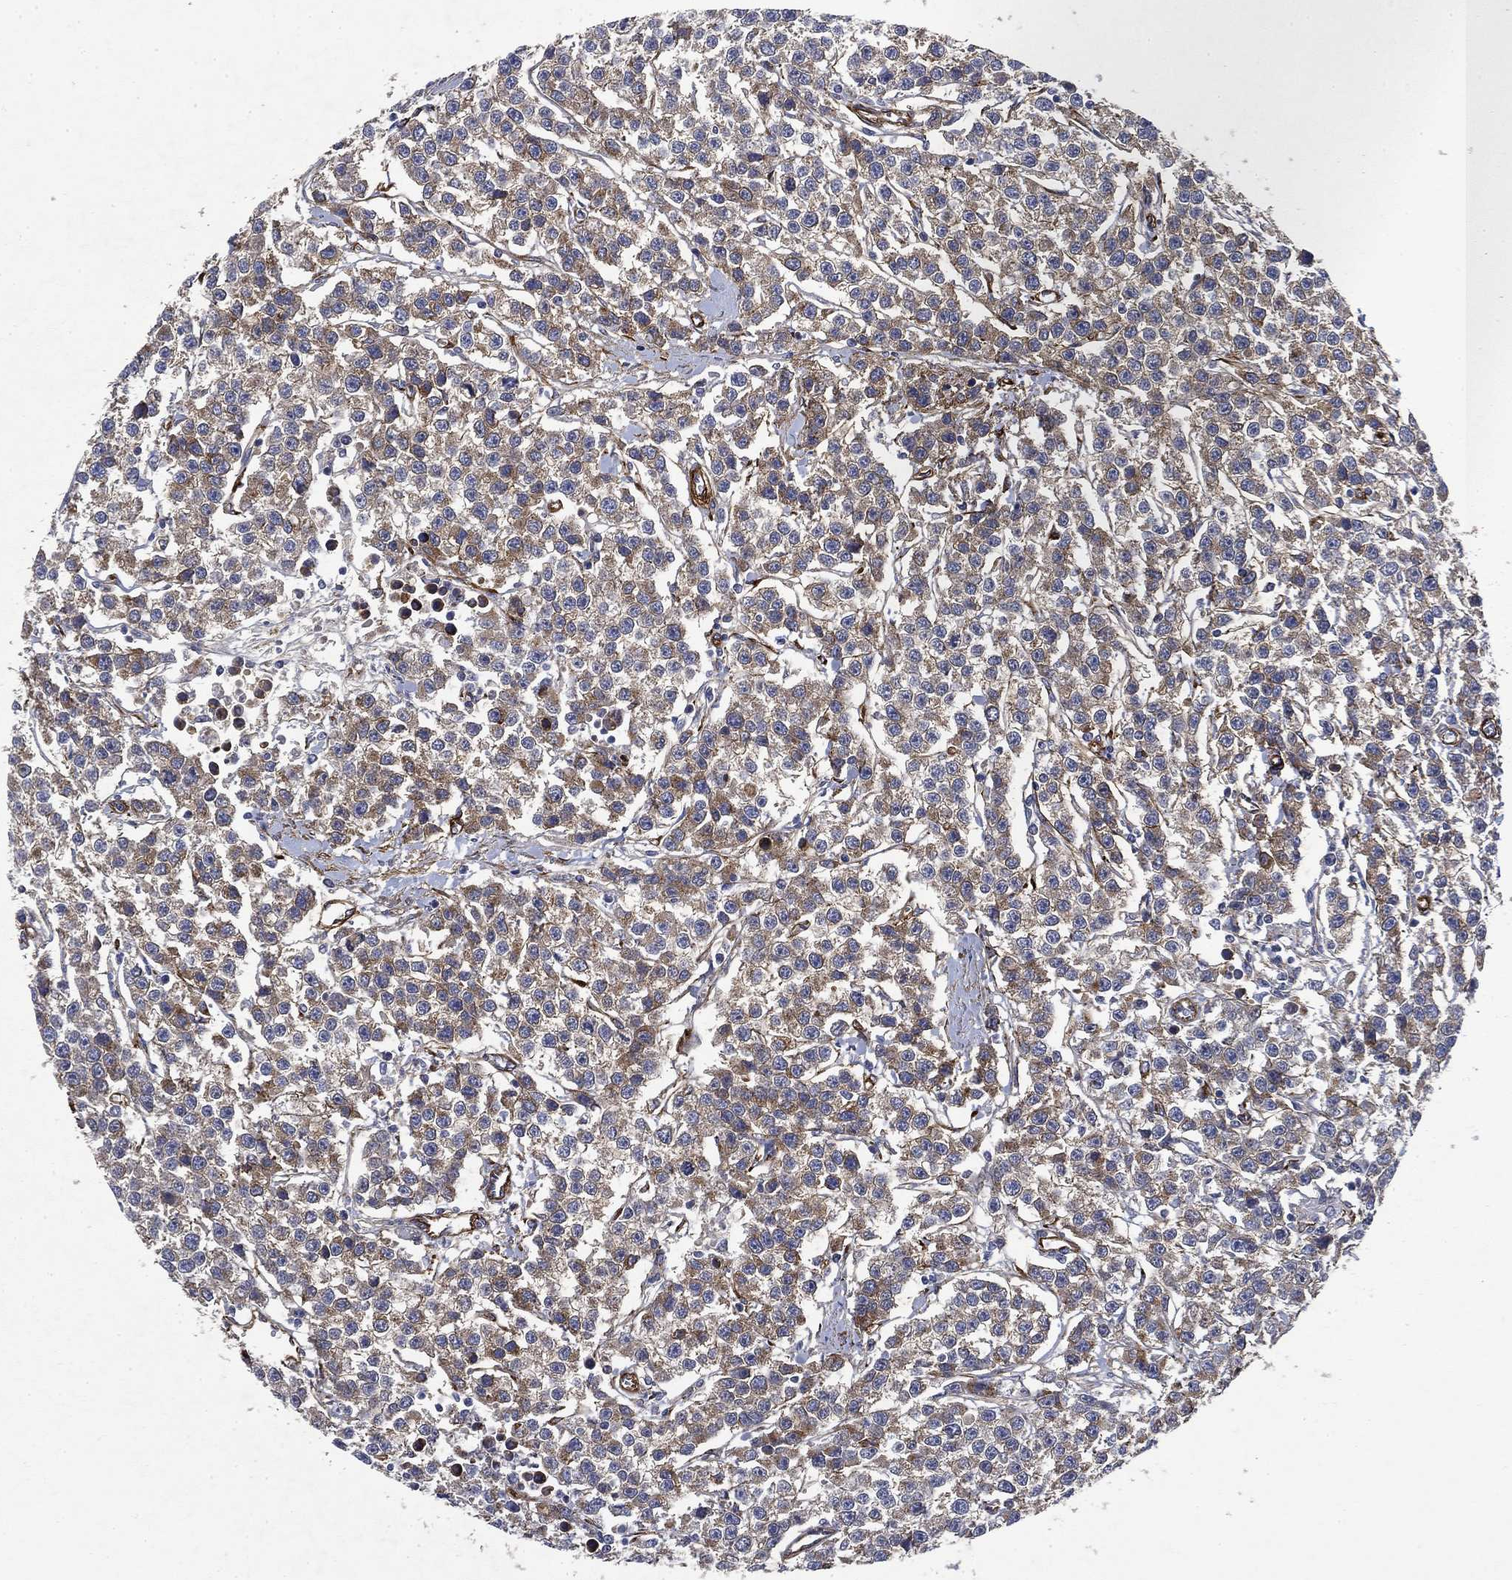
{"staining": {"intensity": "weak", "quantity": "25%-75%", "location": "cytoplasmic/membranous"}, "tissue": "testis cancer", "cell_type": "Tumor cells", "image_type": "cancer", "snomed": [{"axis": "morphology", "description": "Seminoma, NOS"}, {"axis": "topography", "description": "Testis"}], "caption": "Protein expression analysis of seminoma (testis) reveals weak cytoplasmic/membranous staining in approximately 25%-75% of tumor cells. The staining was performed using DAB (3,3'-diaminobenzidine) to visualize the protein expression in brown, while the nuclei were stained in blue with hematoxylin (Magnification: 20x).", "gene": "COL4A2", "patient": {"sex": "male", "age": 59}}